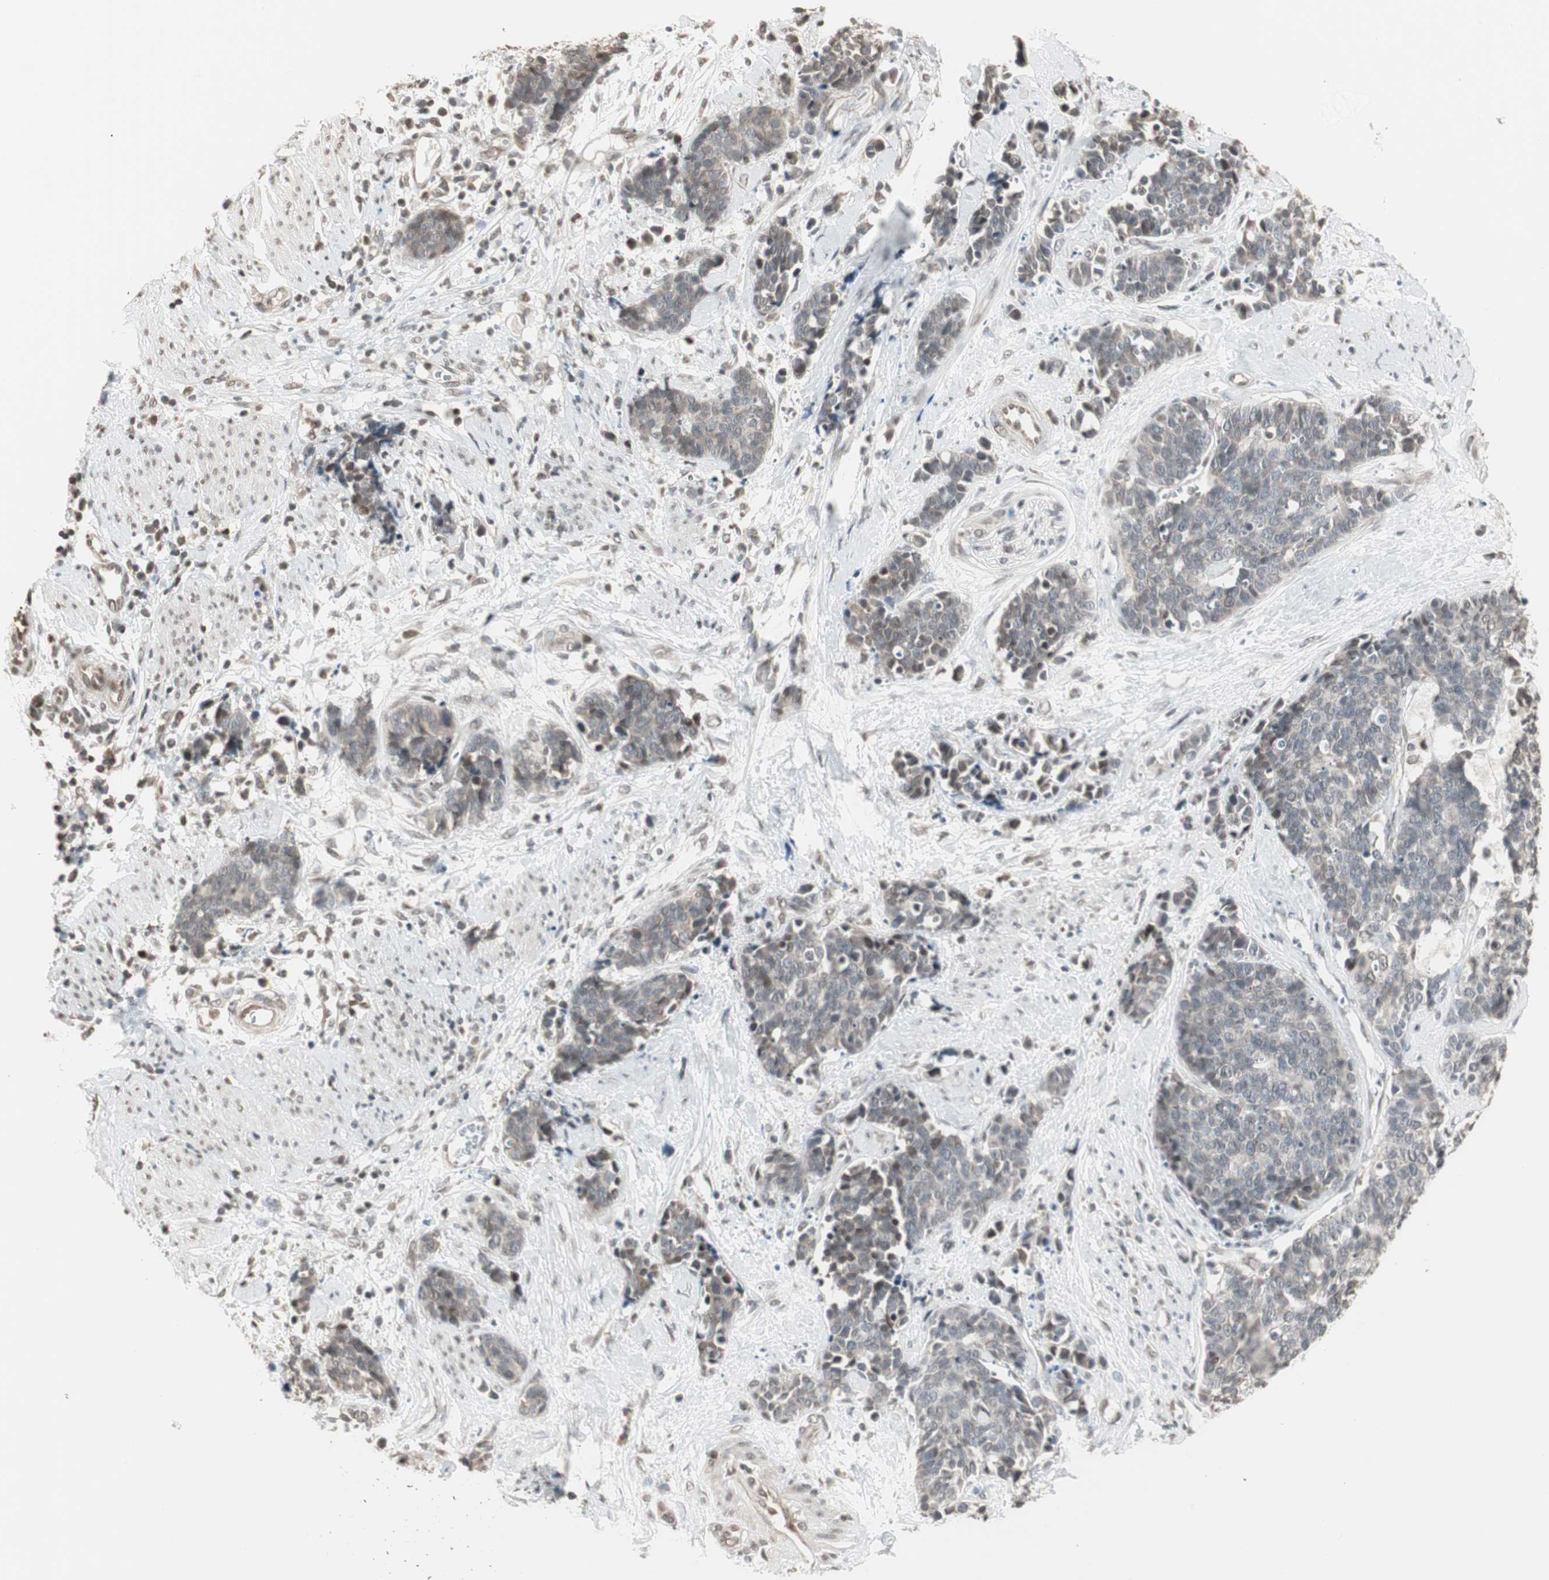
{"staining": {"intensity": "weak", "quantity": "25%-75%", "location": "cytoplasmic/membranous"}, "tissue": "cervical cancer", "cell_type": "Tumor cells", "image_type": "cancer", "snomed": [{"axis": "morphology", "description": "Squamous cell carcinoma, NOS"}, {"axis": "topography", "description": "Cervix"}], "caption": "Weak cytoplasmic/membranous protein expression is identified in about 25%-75% of tumor cells in cervical cancer (squamous cell carcinoma).", "gene": "CBLC", "patient": {"sex": "female", "age": 35}}